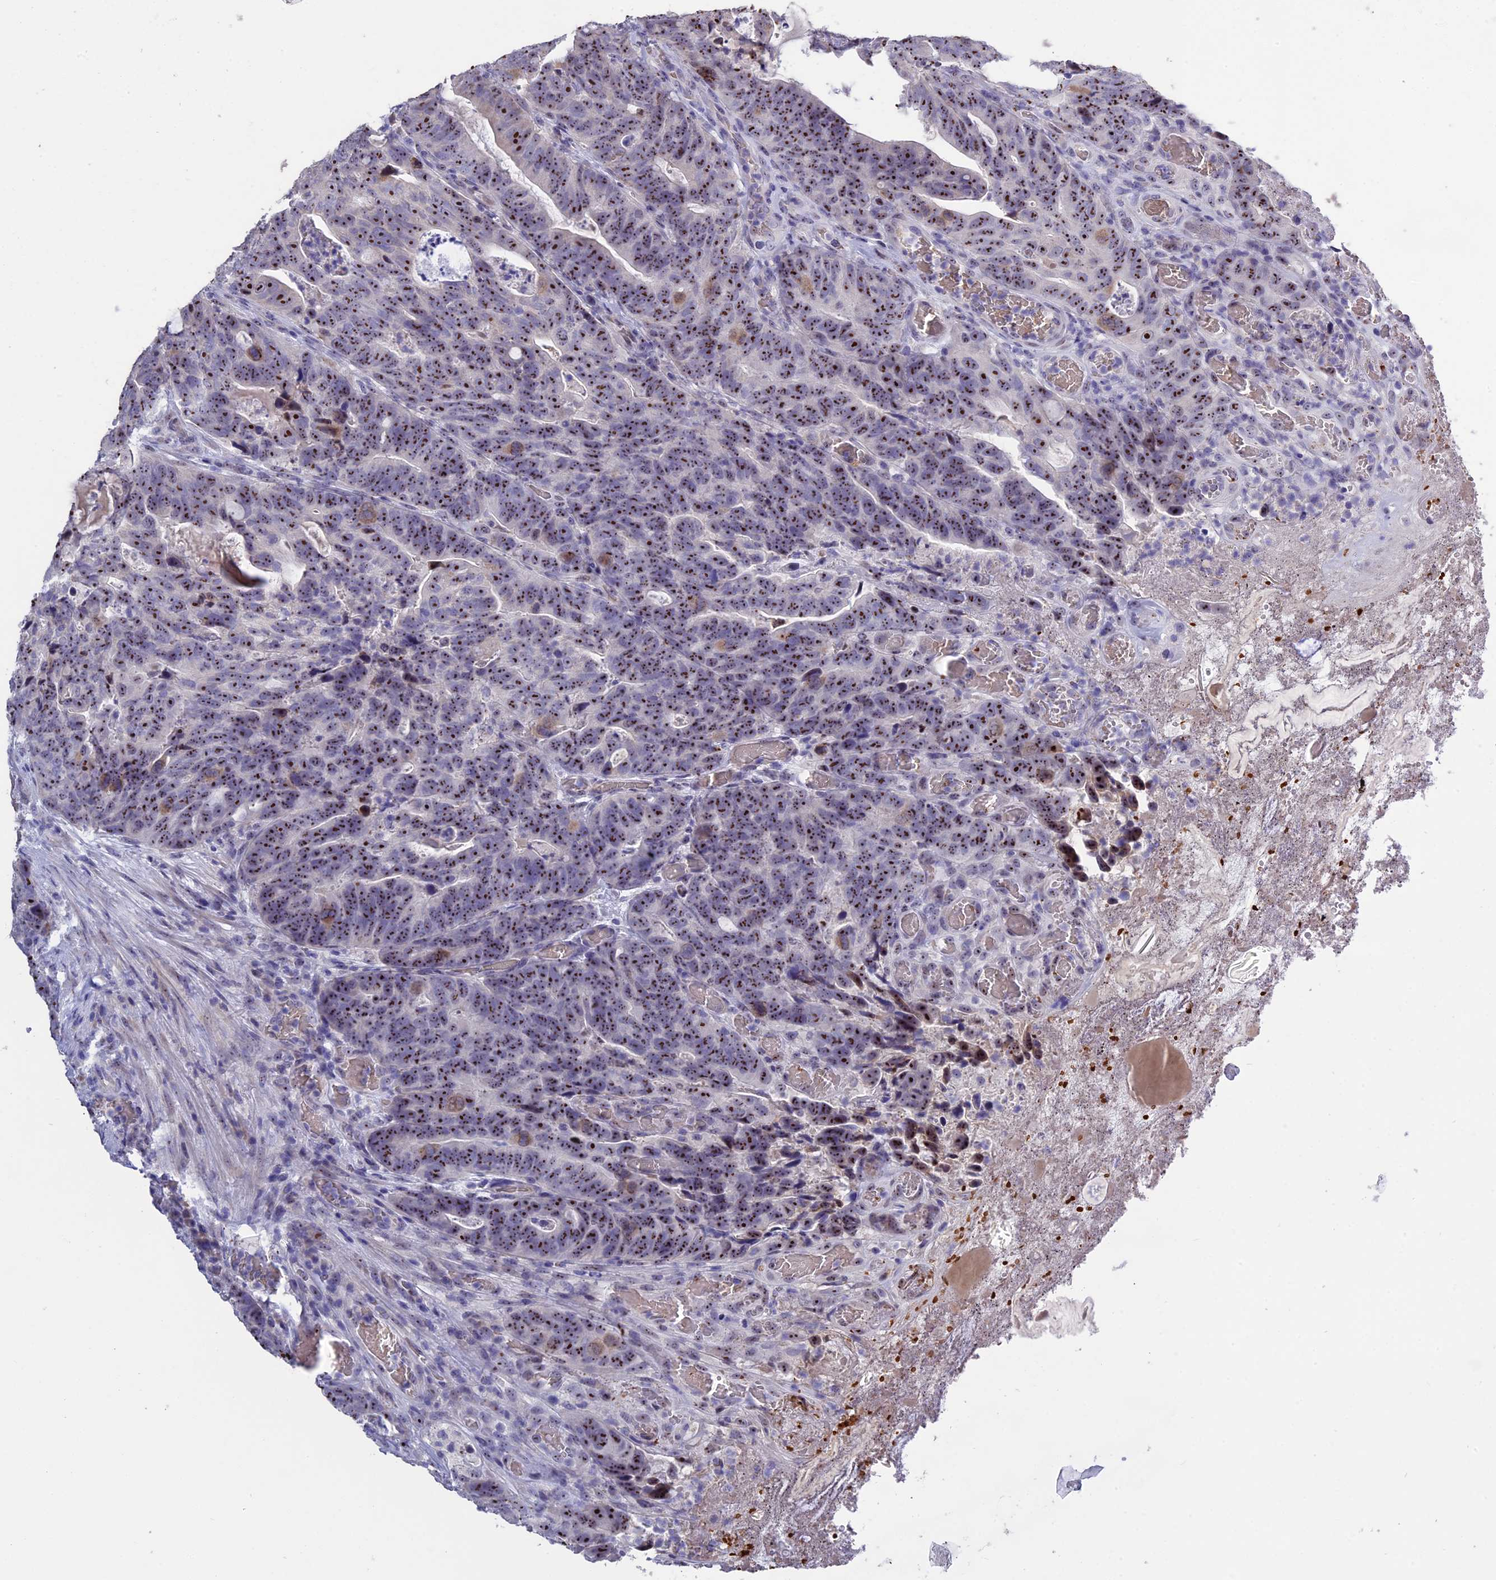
{"staining": {"intensity": "strong", "quantity": ">75%", "location": "nuclear"}, "tissue": "colorectal cancer", "cell_type": "Tumor cells", "image_type": "cancer", "snomed": [{"axis": "morphology", "description": "Adenocarcinoma, NOS"}, {"axis": "topography", "description": "Colon"}], "caption": "Brown immunohistochemical staining in adenocarcinoma (colorectal) demonstrates strong nuclear positivity in approximately >75% of tumor cells.", "gene": "KNOP1", "patient": {"sex": "female", "age": 82}}